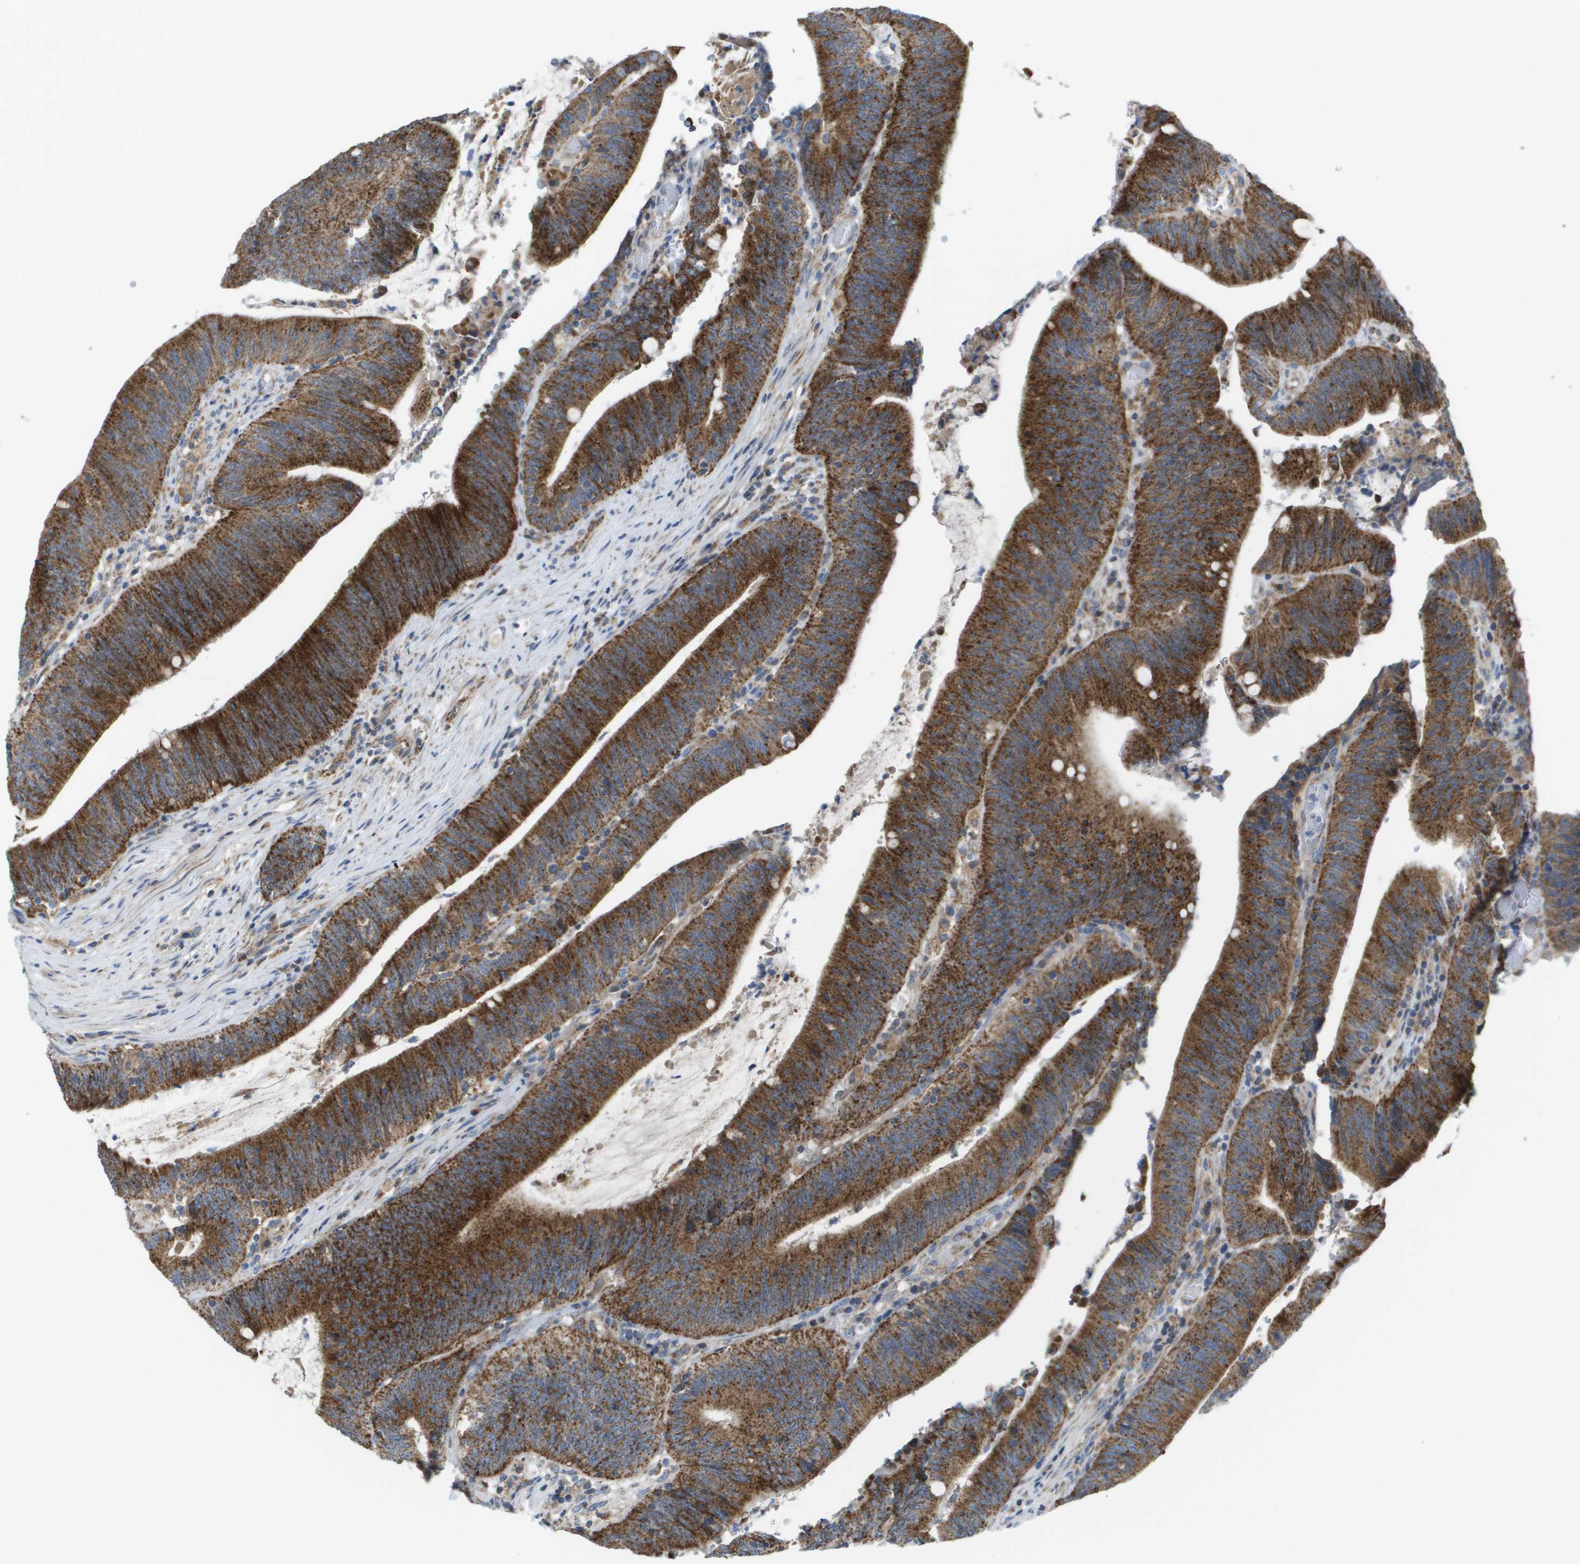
{"staining": {"intensity": "strong", "quantity": ">75%", "location": "cytoplasmic/membranous"}, "tissue": "colorectal cancer", "cell_type": "Tumor cells", "image_type": "cancer", "snomed": [{"axis": "morphology", "description": "Normal tissue, NOS"}, {"axis": "morphology", "description": "Adenocarcinoma, NOS"}, {"axis": "topography", "description": "Rectum"}], "caption": "IHC of human colorectal adenocarcinoma reveals high levels of strong cytoplasmic/membranous positivity in about >75% of tumor cells.", "gene": "FIS1", "patient": {"sex": "female", "age": 66}}